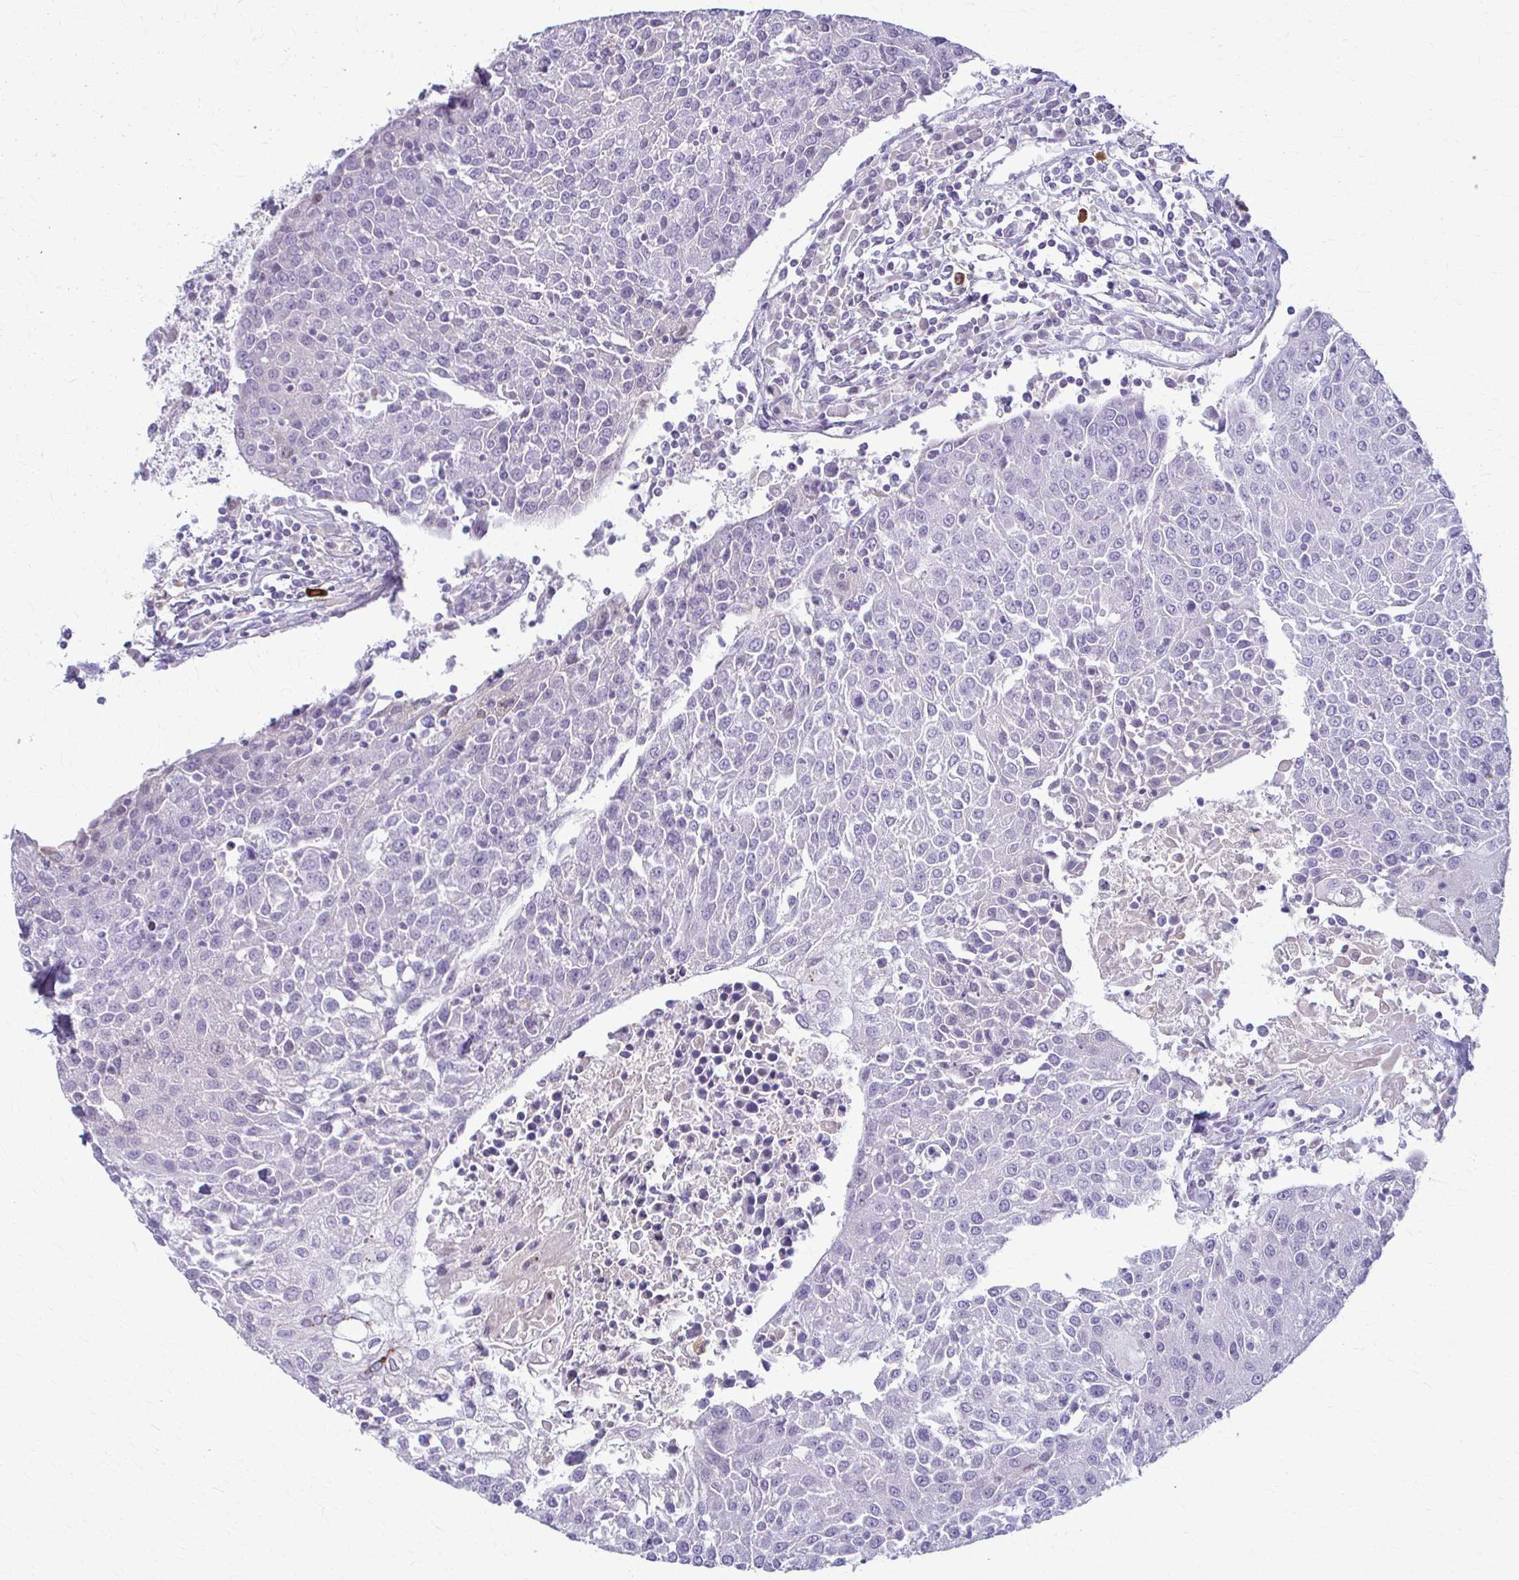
{"staining": {"intensity": "negative", "quantity": "none", "location": "none"}, "tissue": "urothelial cancer", "cell_type": "Tumor cells", "image_type": "cancer", "snomed": [{"axis": "morphology", "description": "Urothelial carcinoma, High grade"}, {"axis": "topography", "description": "Urinary bladder"}], "caption": "Immunohistochemistry histopathology image of high-grade urothelial carcinoma stained for a protein (brown), which displays no staining in tumor cells. (Brightfield microscopy of DAB immunohistochemistry at high magnification).", "gene": "LDLRAP1", "patient": {"sex": "female", "age": 85}}